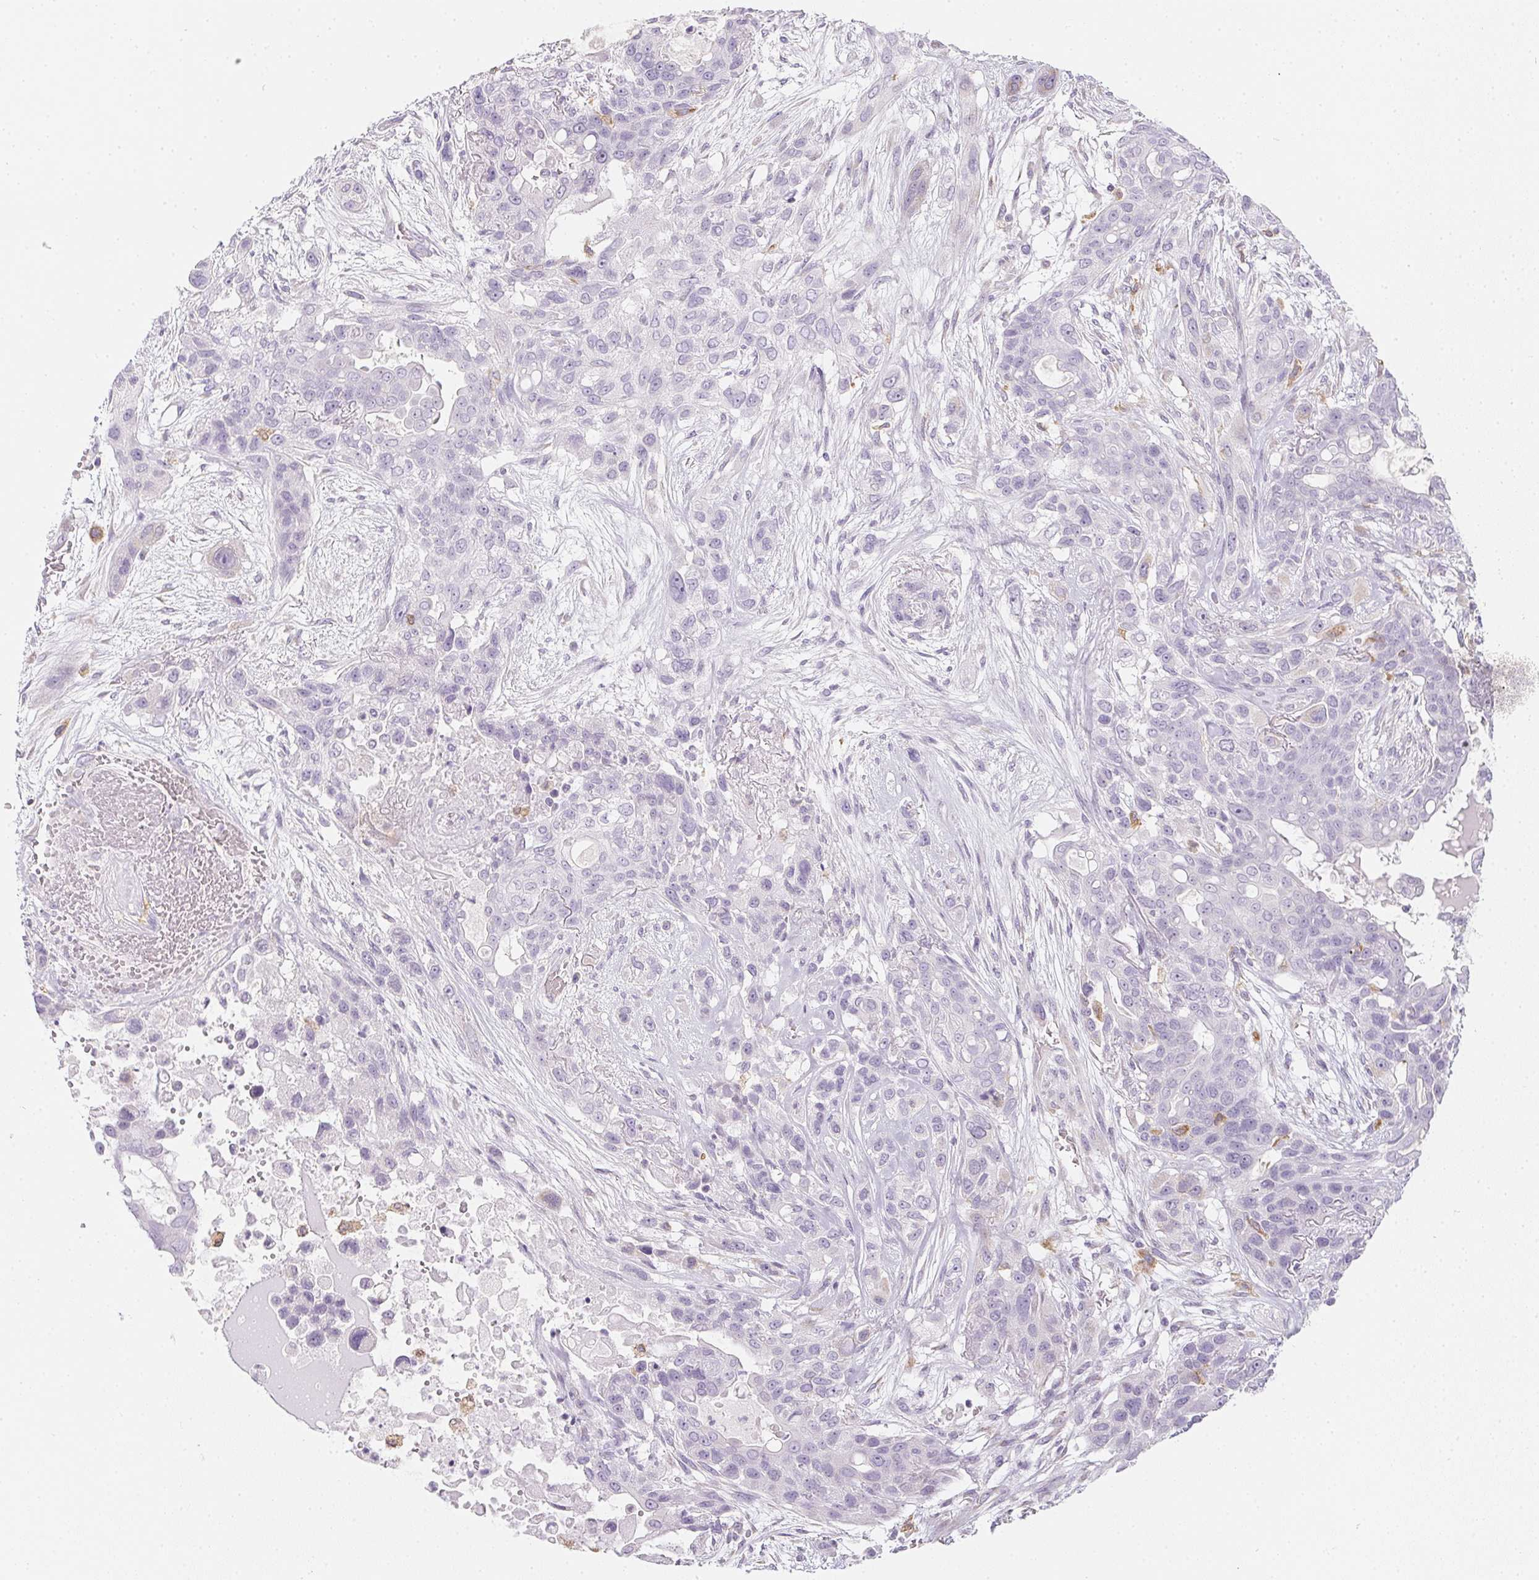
{"staining": {"intensity": "negative", "quantity": "none", "location": "none"}, "tissue": "lung cancer", "cell_type": "Tumor cells", "image_type": "cancer", "snomed": [{"axis": "morphology", "description": "Squamous cell carcinoma, NOS"}, {"axis": "topography", "description": "Lung"}], "caption": "The micrograph exhibits no significant expression in tumor cells of lung cancer (squamous cell carcinoma).", "gene": "SOAT1", "patient": {"sex": "female", "age": 70}}